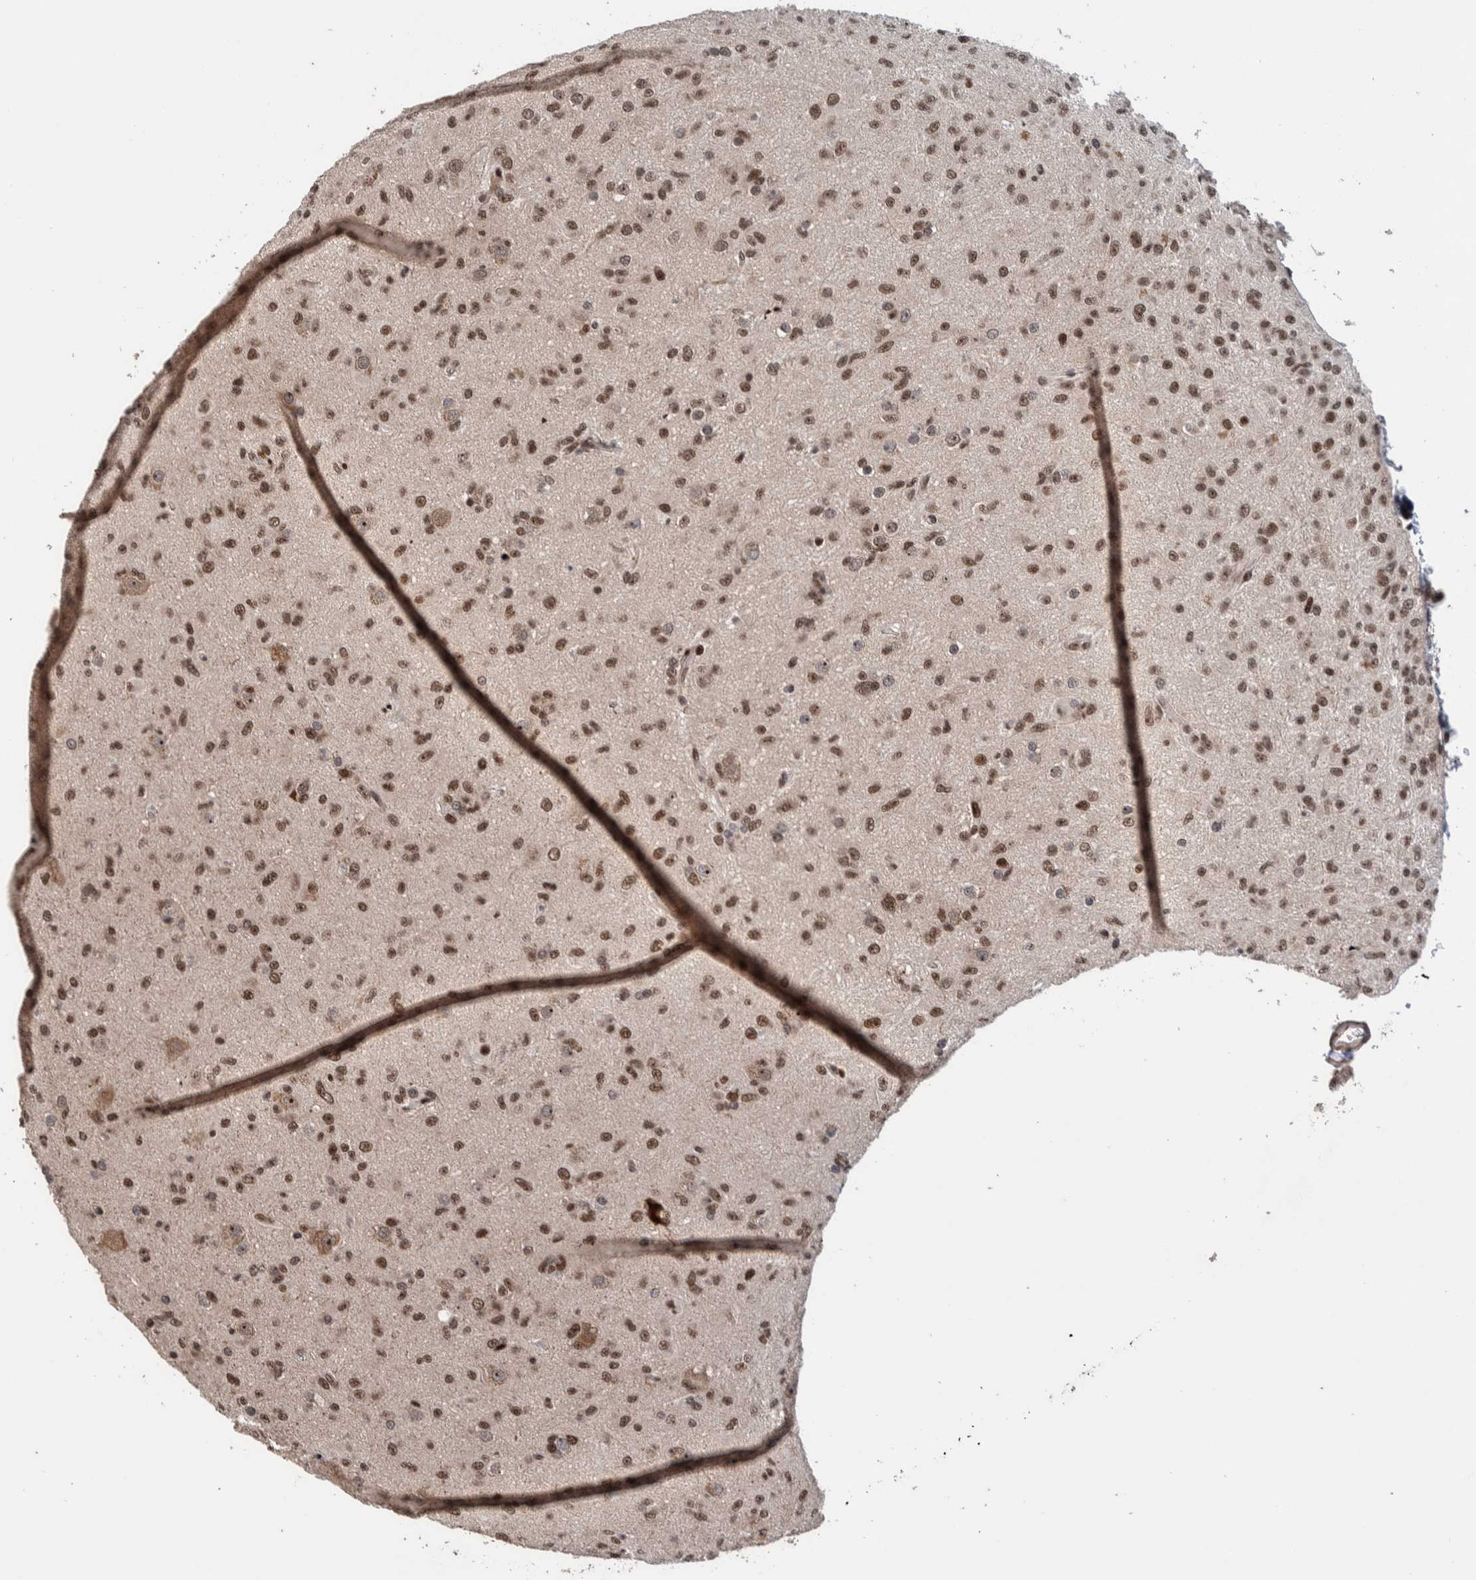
{"staining": {"intensity": "moderate", "quantity": ">75%", "location": "nuclear"}, "tissue": "glioma", "cell_type": "Tumor cells", "image_type": "cancer", "snomed": [{"axis": "morphology", "description": "Glioma, malignant, Low grade"}, {"axis": "topography", "description": "Brain"}], "caption": "A histopathology image of glioma stained for a protein exhibits moderate nuclear brown staining in tumor cells.", "gene": "CHD4", "patient": {"sex": "male", "age": 65}}